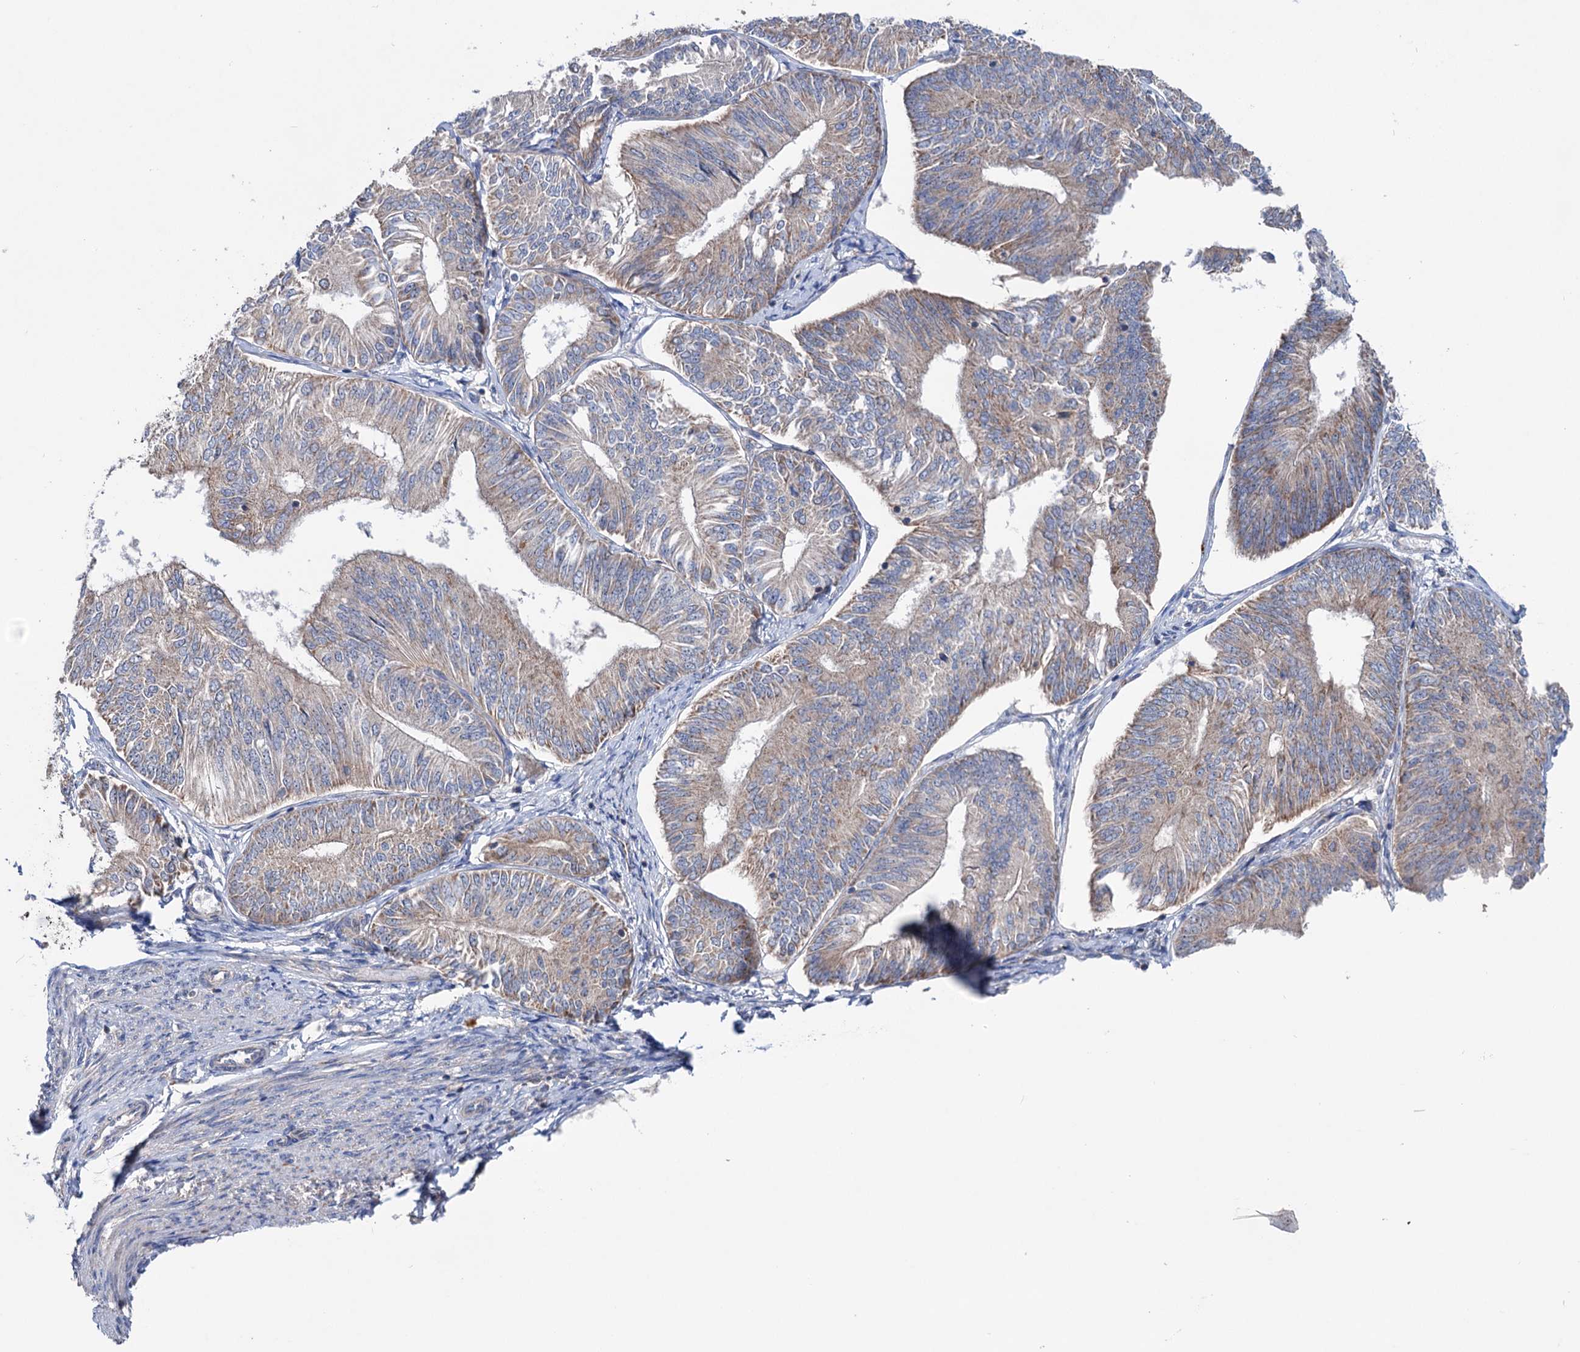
{"staining": {"intensity": "weak", "quantity": ">75%", "location": "cytoplasmic/membranous"}, "tissue": "endometrial cancer", "cell_type": "Tumor cells", "image_type": "cancer", "snomed": [{"axis": "morphology", "description": "Adenocarcinoma, NOS"}, {"axis": "topography", "description": "Endometrium"}], "caption": "Immunohistochemical staining of endometrial cancer demonstrates low levels of weak cytoplasmic/membranous protein positivity in approximately >75% of tumor cells.", "gene": "HTR3B", "patient": {"sex": "female", "age": 58}}